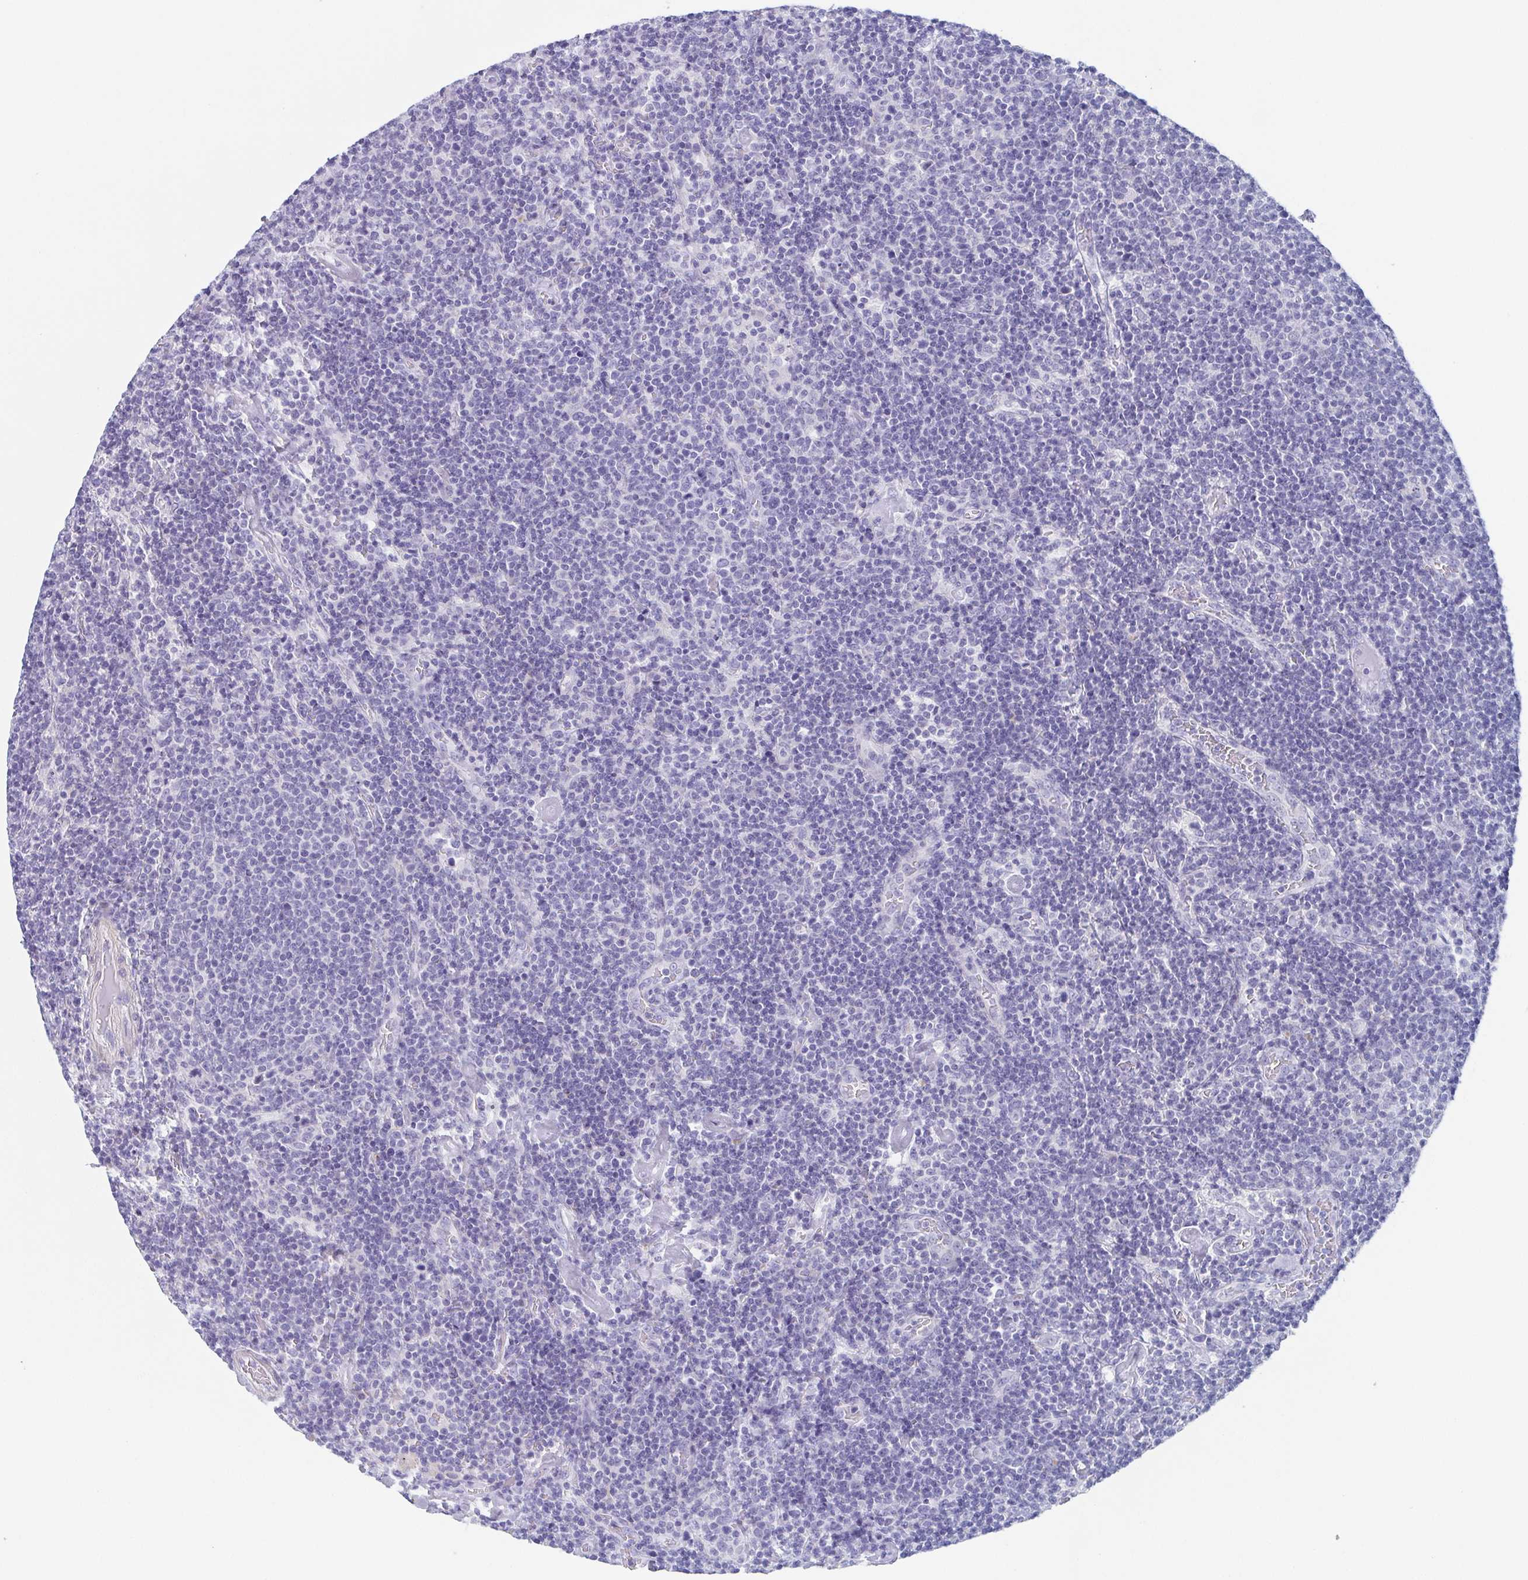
{"staining": {"intensity": "negative", "quantity": "none", "location": "none"}, "tissue": "lymphoma", "cell_type": "Tumor cells", "image_type": "cancer", "snomed": [{"axis": "morphology", "description": "Malignant lymphoma, non-Hodgkin's type, High grade"}, {"axis": "topography", "description": "Lymph node"}], "caption": "There is no significant staining in tumor cells of malignant lymphoma, non-Hodgkin's type (high-grade).", "gene": "TAGLN3", "patient": {"sex": "male", "age": 61}}